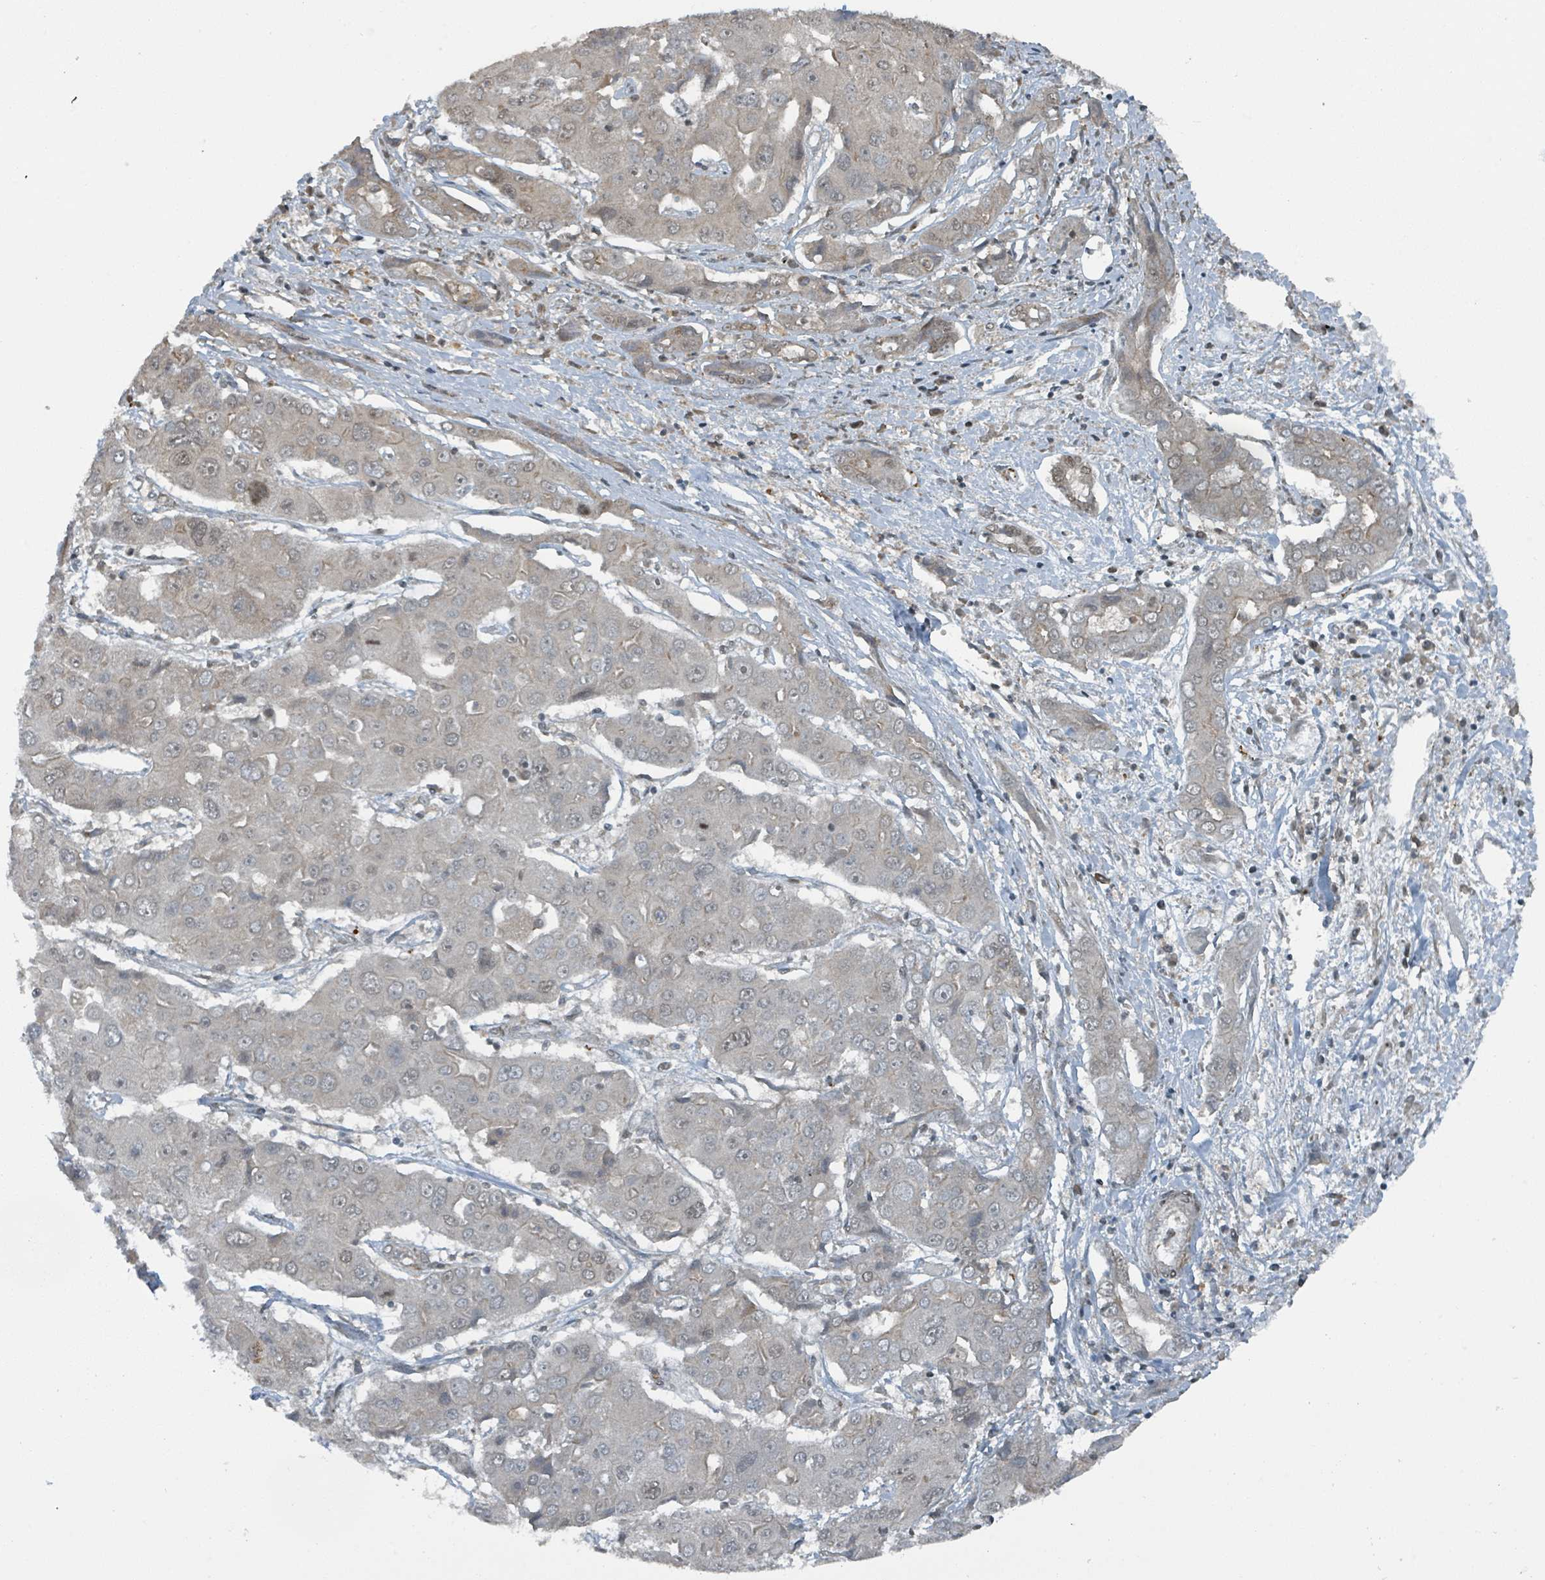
{"staining": {"intensity": "weak", "quantity": "<25%", "location": "nuclear"}, "tissue": "liver cancer", "cell_type": "Tumor cells", "image_type": "cancer", "snomed": [{"axis": "morphology", "description": "Cholangiocarcinoma"}, {"axis": "topography", "description": "Liver"}], "caption": "This is a histopathology image of immunohistochemistry (IHC) staining of liver cancer (cholangiocarcinoma), which shows no positivity in tumor cells.", "gene": "PHIP", "patient": {"sex": "male", "age": 67}}